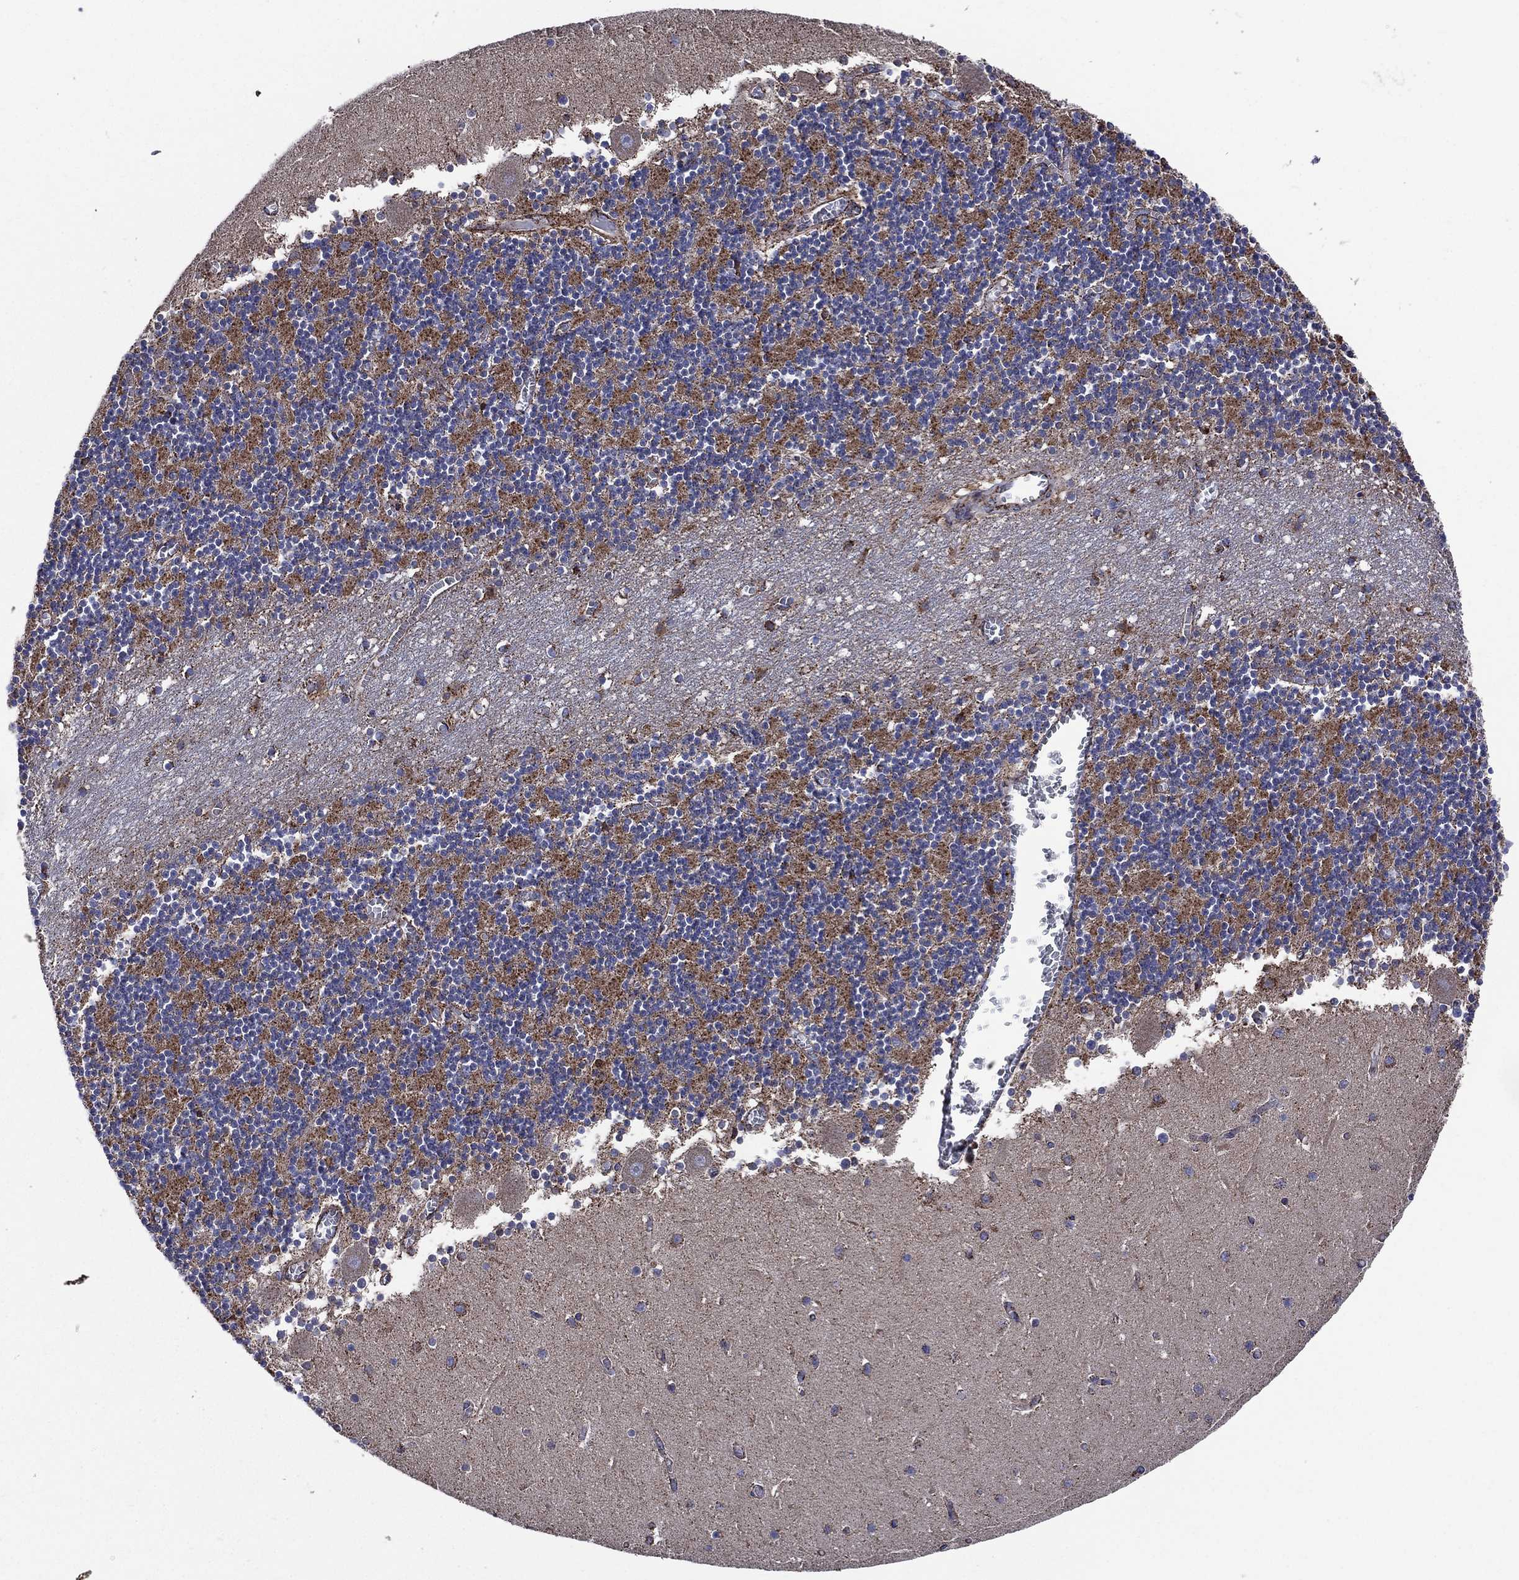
{"staining": {"intensity": "negative", "quantity": "none", "location": "none"}, "tissue": "cerebellum", "cell_type": "Cells in granular layer", "image_type": "normal", "snomed": [{"axis": "morphology", "description": "Normal tissue, NOS"}, {"axis": "topography", "description": "Cerebellum"}], "caption": "High power microscopy micrograph of an immunohistochemistry micrograph of unremarkable cerebellum, revealing no significant expression in cells in granular layer.", "gene": "ANKRD37", "patient": {"sex": "female", "age": 28}}